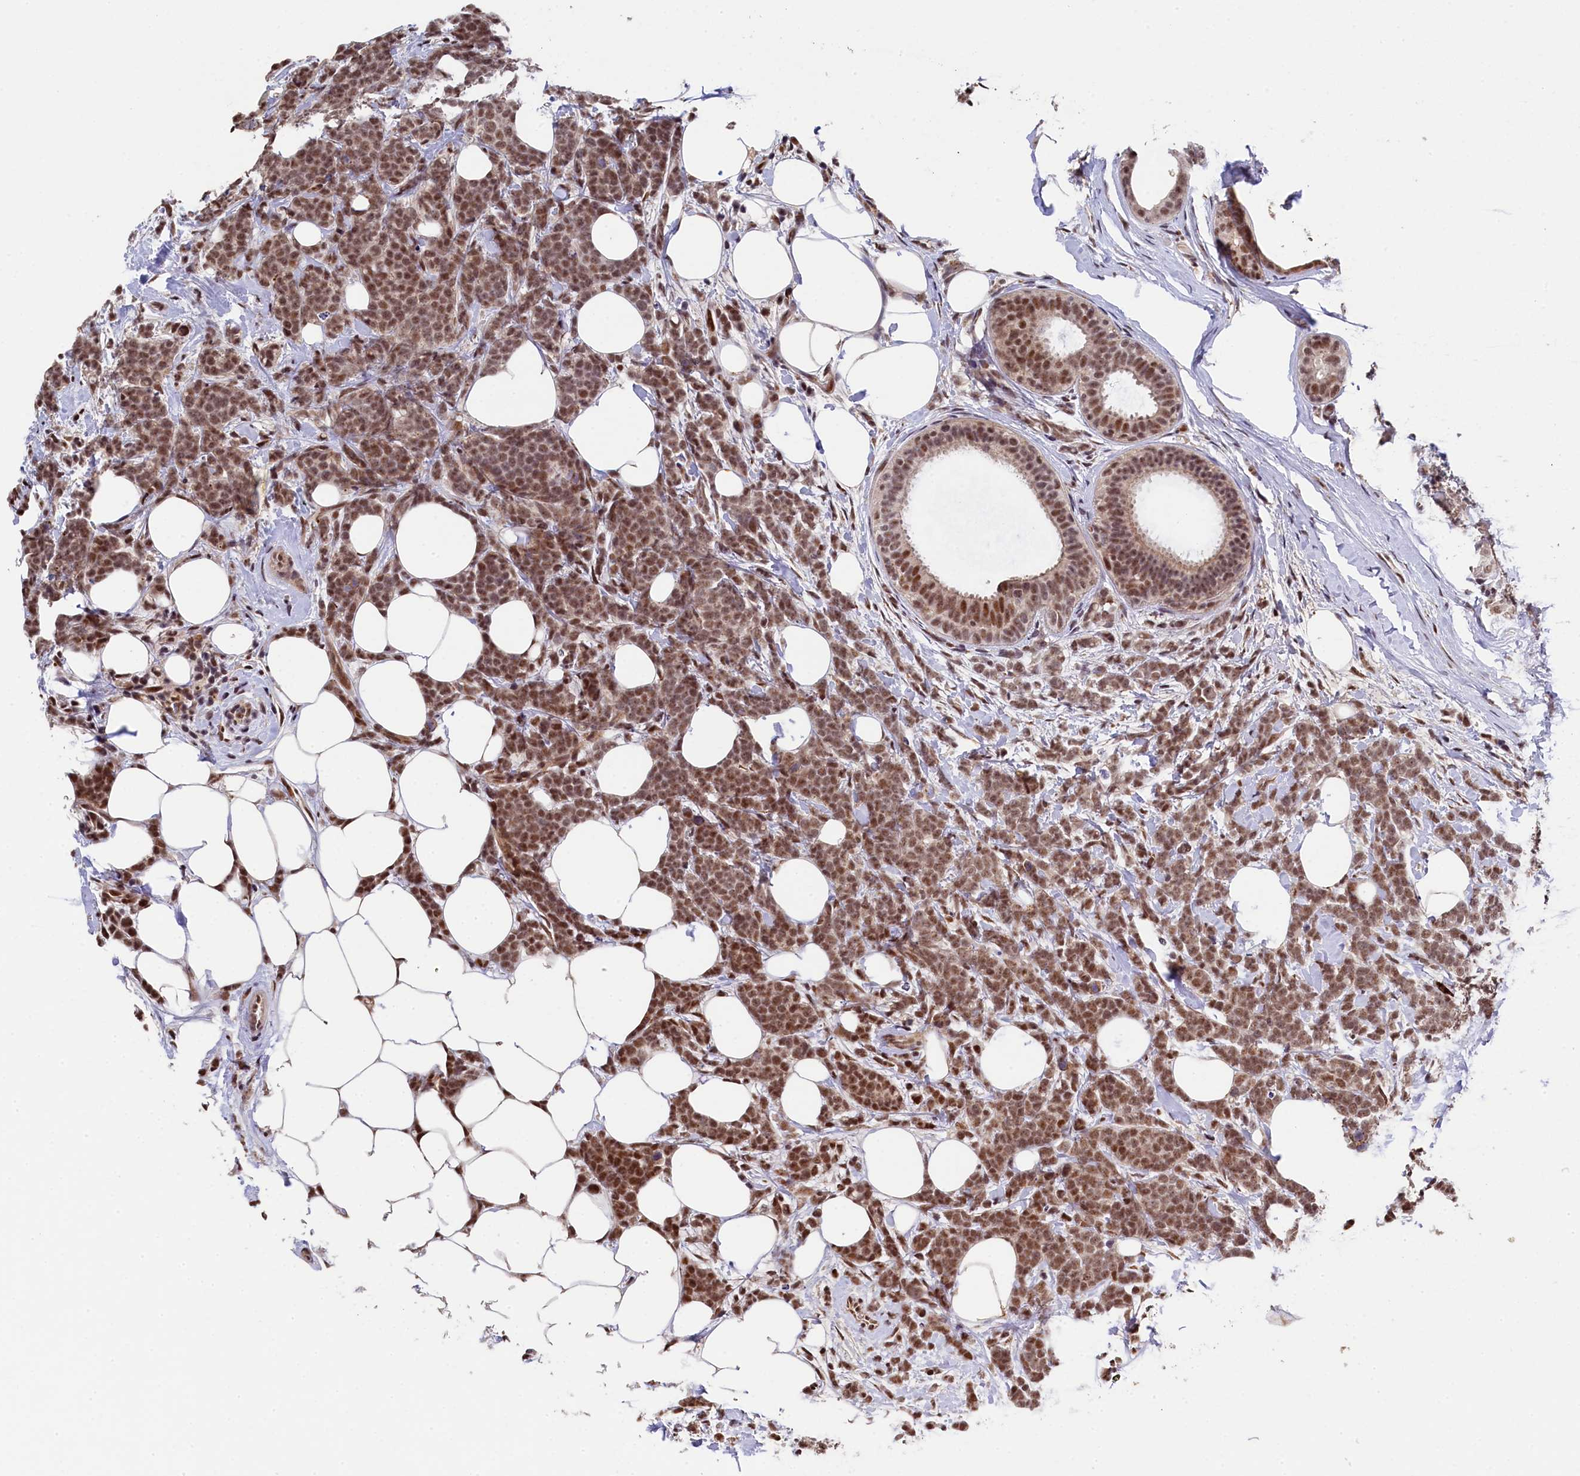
{"staining": {"intensity": "moderate", "quantity": ">75%", "location": "nuclear"}, "tissue": "breast cancer", "cell_type": "Tumor cells", "image_type": "cancer", "snomed": [{"axis": "morphology", "description": "Lobular carcinoma"}, {"axis": "topography", "description": "Breast"}], "caption": "IHC (DAB (3,3'-diaminobenzidine)) staining of breast cancer (lobular carcinoma) demonstrates moderate nuclear protein staining in approximately >75% of tumor cells.", "gene": "ADIG", "patient": {"sex": "female", "age": 58}}